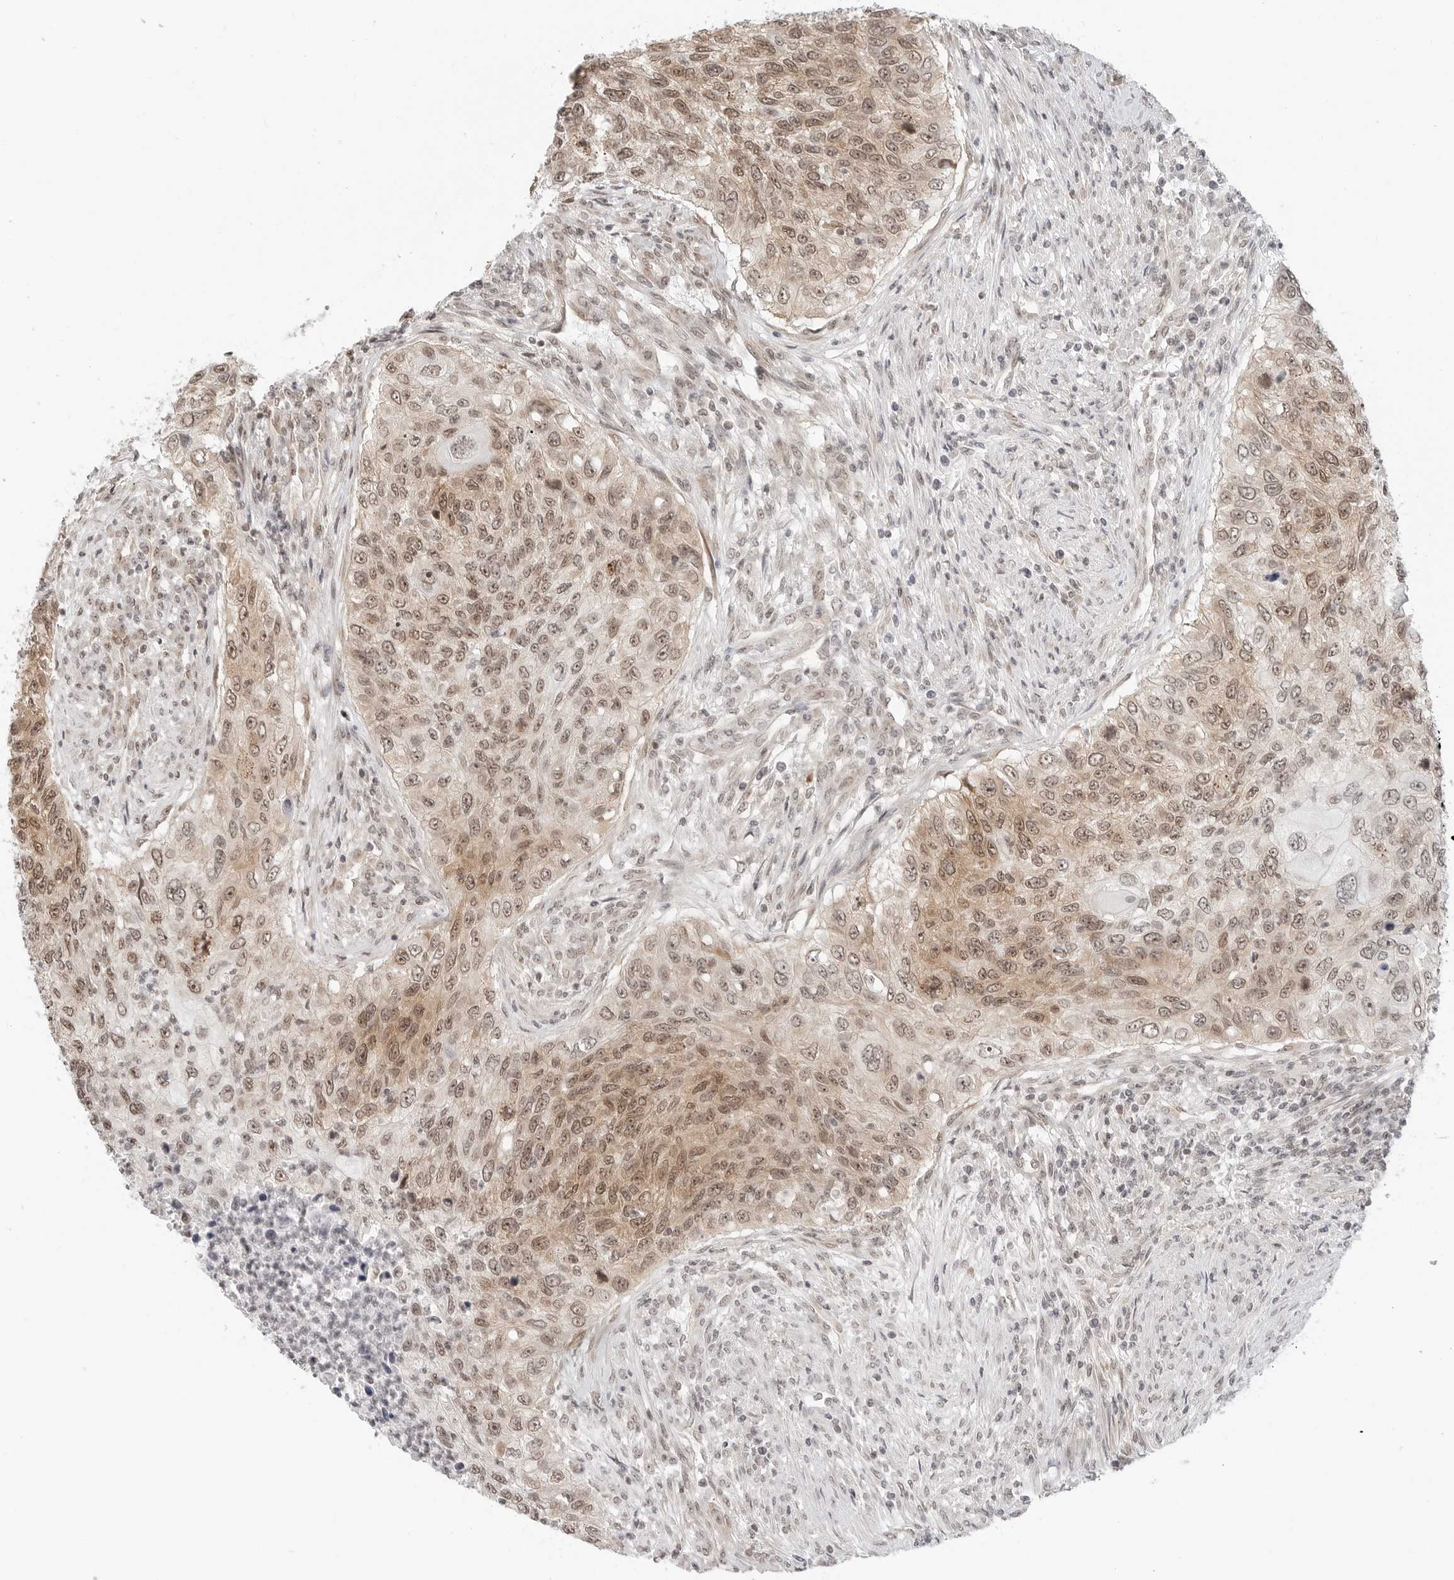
{"staining": {"intensity": "moderate", "quantity": ">75%", "location": "cytoplasmic/membranous,nuclear"}, "tissue": "urothelial cancer", "cell_type": "Tumor cells", "image_type": "cancer", "snomed": [{"axis": "morphology", "description": "Urothelial carcinoma, High grade"}, {"axis": "topography", "description": "Urinary bladder"}], "caption": "Moderate cytoplasmic/membranous and nuclear protein staining is seen in approximately >75% of tumor cells in urothelial carcinoma (high-grade).", "gene": "METAP1", "patient": {"sex": "female", "age": 60}}